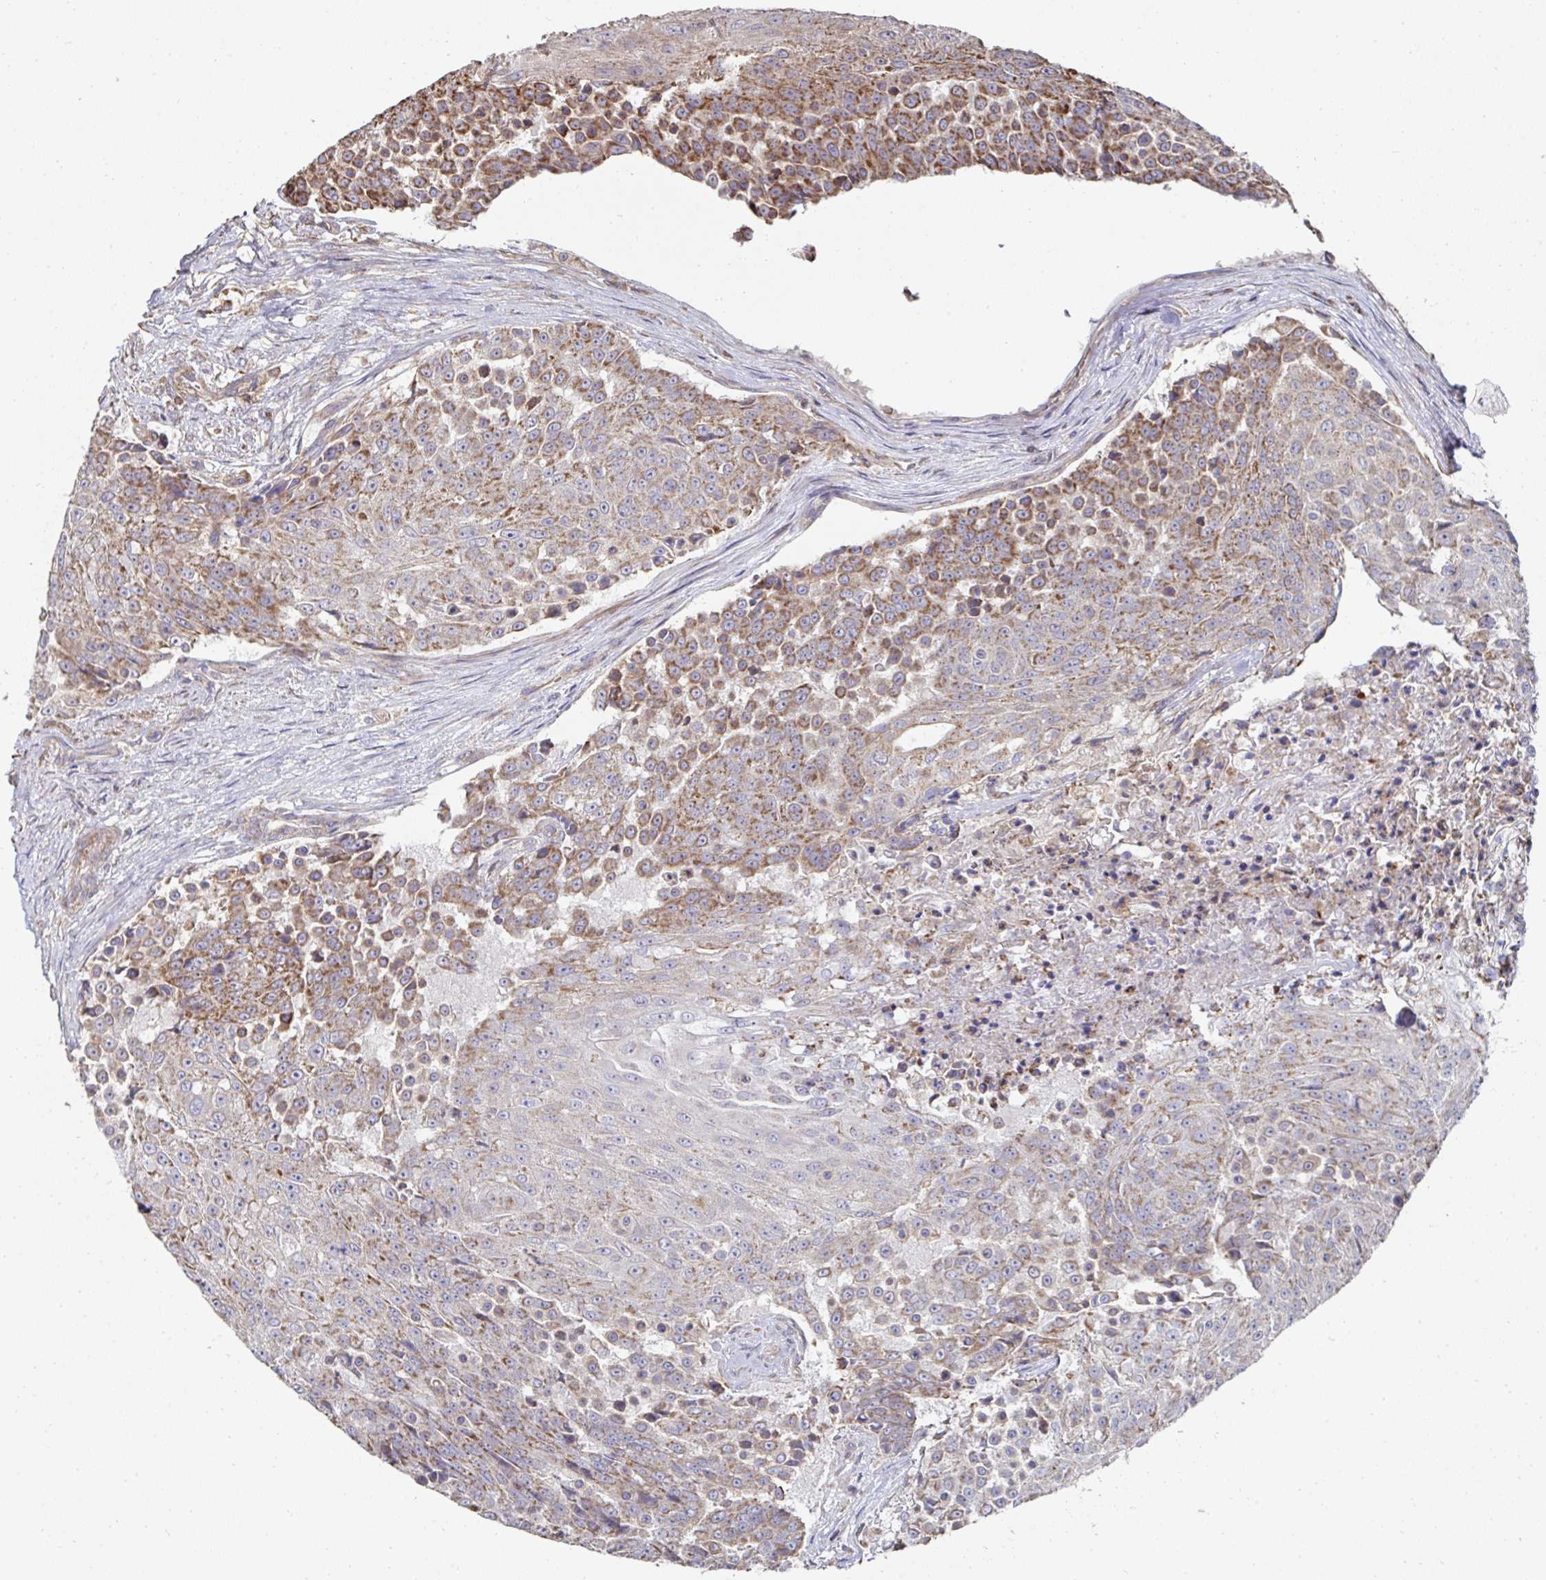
{"staining": {"intensity": "moderate", "quantity": ">75%", "location": "cytoplasmic/membranous"}, "tissue": "urothelial cancer", "cell_type": "Tumor cells", "image_type": "cancer", "snomed": [{"axis": "morphology", "description": "Urothelial carcinoma, High grade"}, {"axis": "topography", "description": "Urinary bladder"}], "caption": "Immunohistochemistry (IHC) photomicrograph of neoplastic tissue: human urothelial carcinoma (high-grade) stained using immunohistochemistry (IHC) demonstrates medium levels of moderate protein expression localized specifically in the cytoplasmic/membranous of tumor cells, appearing as a cytoplasmic/membranous brown color.", "gene": "DZANK1", "patient": {"sex": "female", "age": 63}}